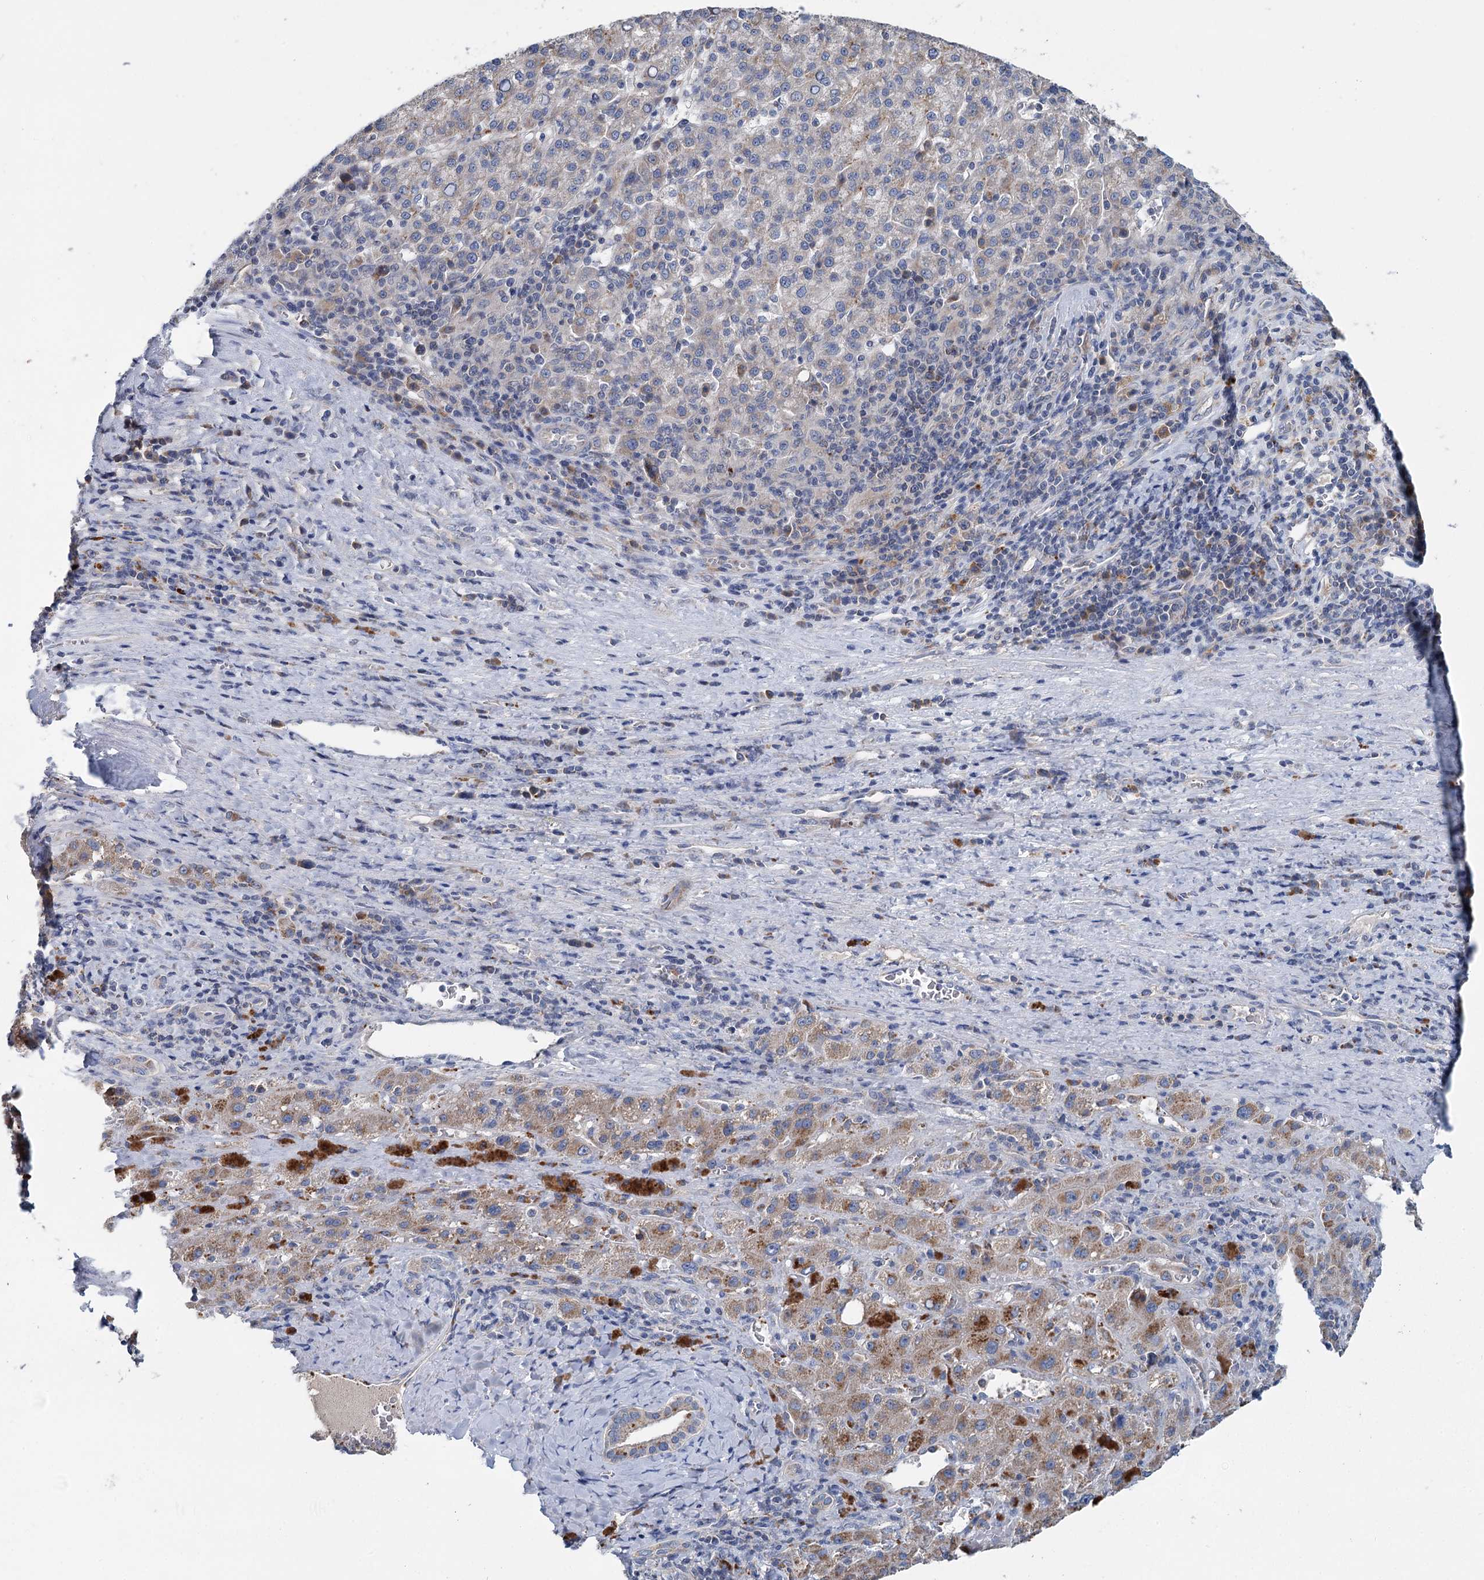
{"staining": {"intensity": "weak", "quantity": "<25%", "location": "cytoplasmic/membranous"}, "tissue": "liver cancer", "cell_type": "Tumor cells", "image_type": "cancer", "snomed": [{"axis": "morphology", "description": "Carcinoma, Hepatocellular, NOS"}, {"axis": "topography", "description": "Liver"}], "caption": "Hepatocellular carcinoma (liver) was stained to show a protein in brown. There is no significant positivity in tumor cells.", "gene": "ANKRD16", "patient": {"sex": "female", "age": 58}}